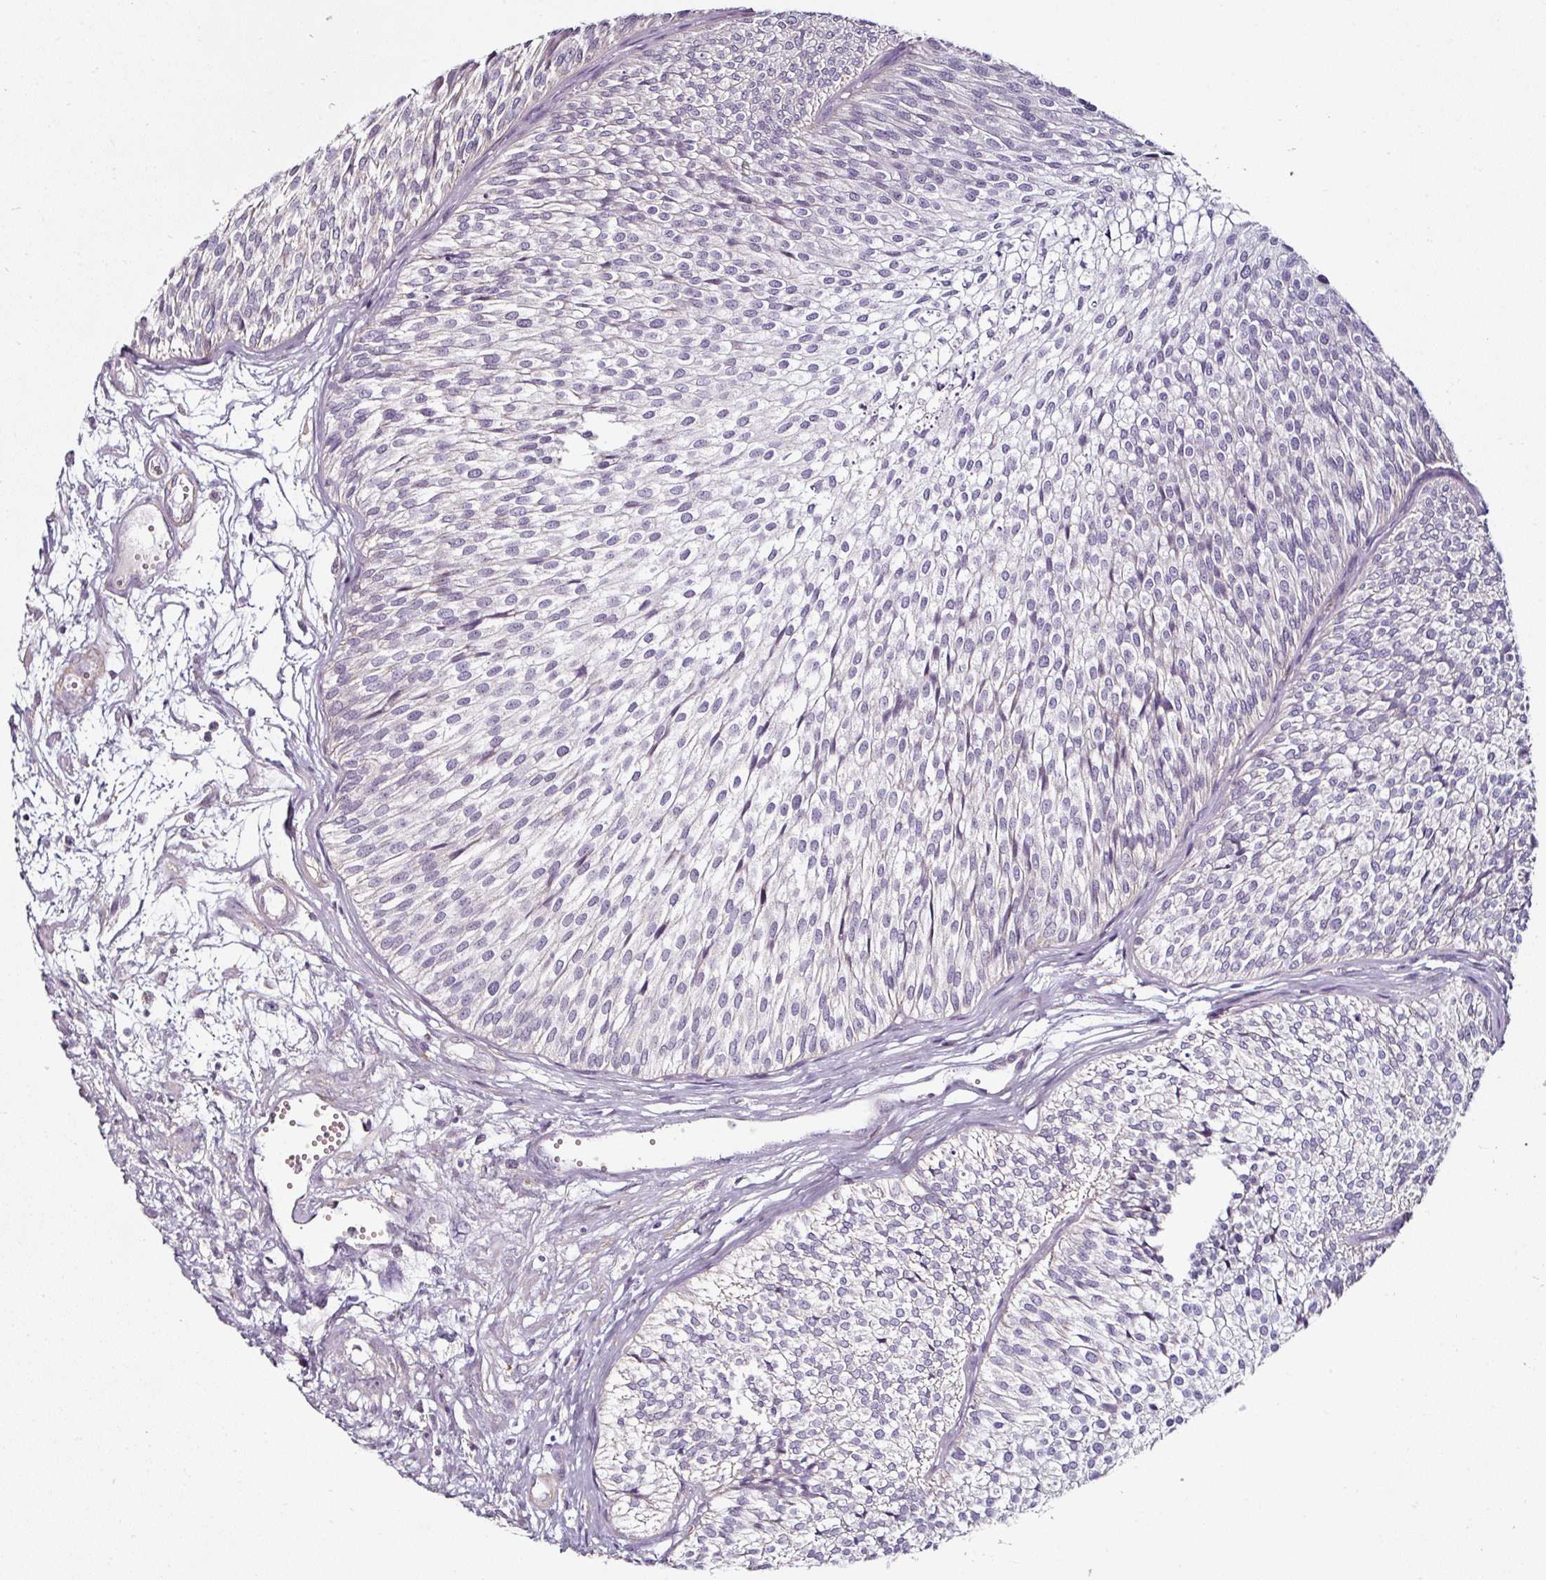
{"staining": {"intensity": "negative", "quantity": "none", "location": "none"}, "tissue": "urothelial cancer", "cell_type": "Tumor cells", "image_type": "cancer", "snomed": [{"axis": "morphology", "description": "Urothelial carcinoma, Low grade"}, {"axis": "topography", "description": "Urinary bladder"}], "caption": "Immunohistochemistry (IHC) histopathology image of neoplastic tissue: urothelial cancer stained with DAB displays no significant protein staining in tumor cells.", "gene": "CAP2", "patient": {"sex": "male", "age": 91}}